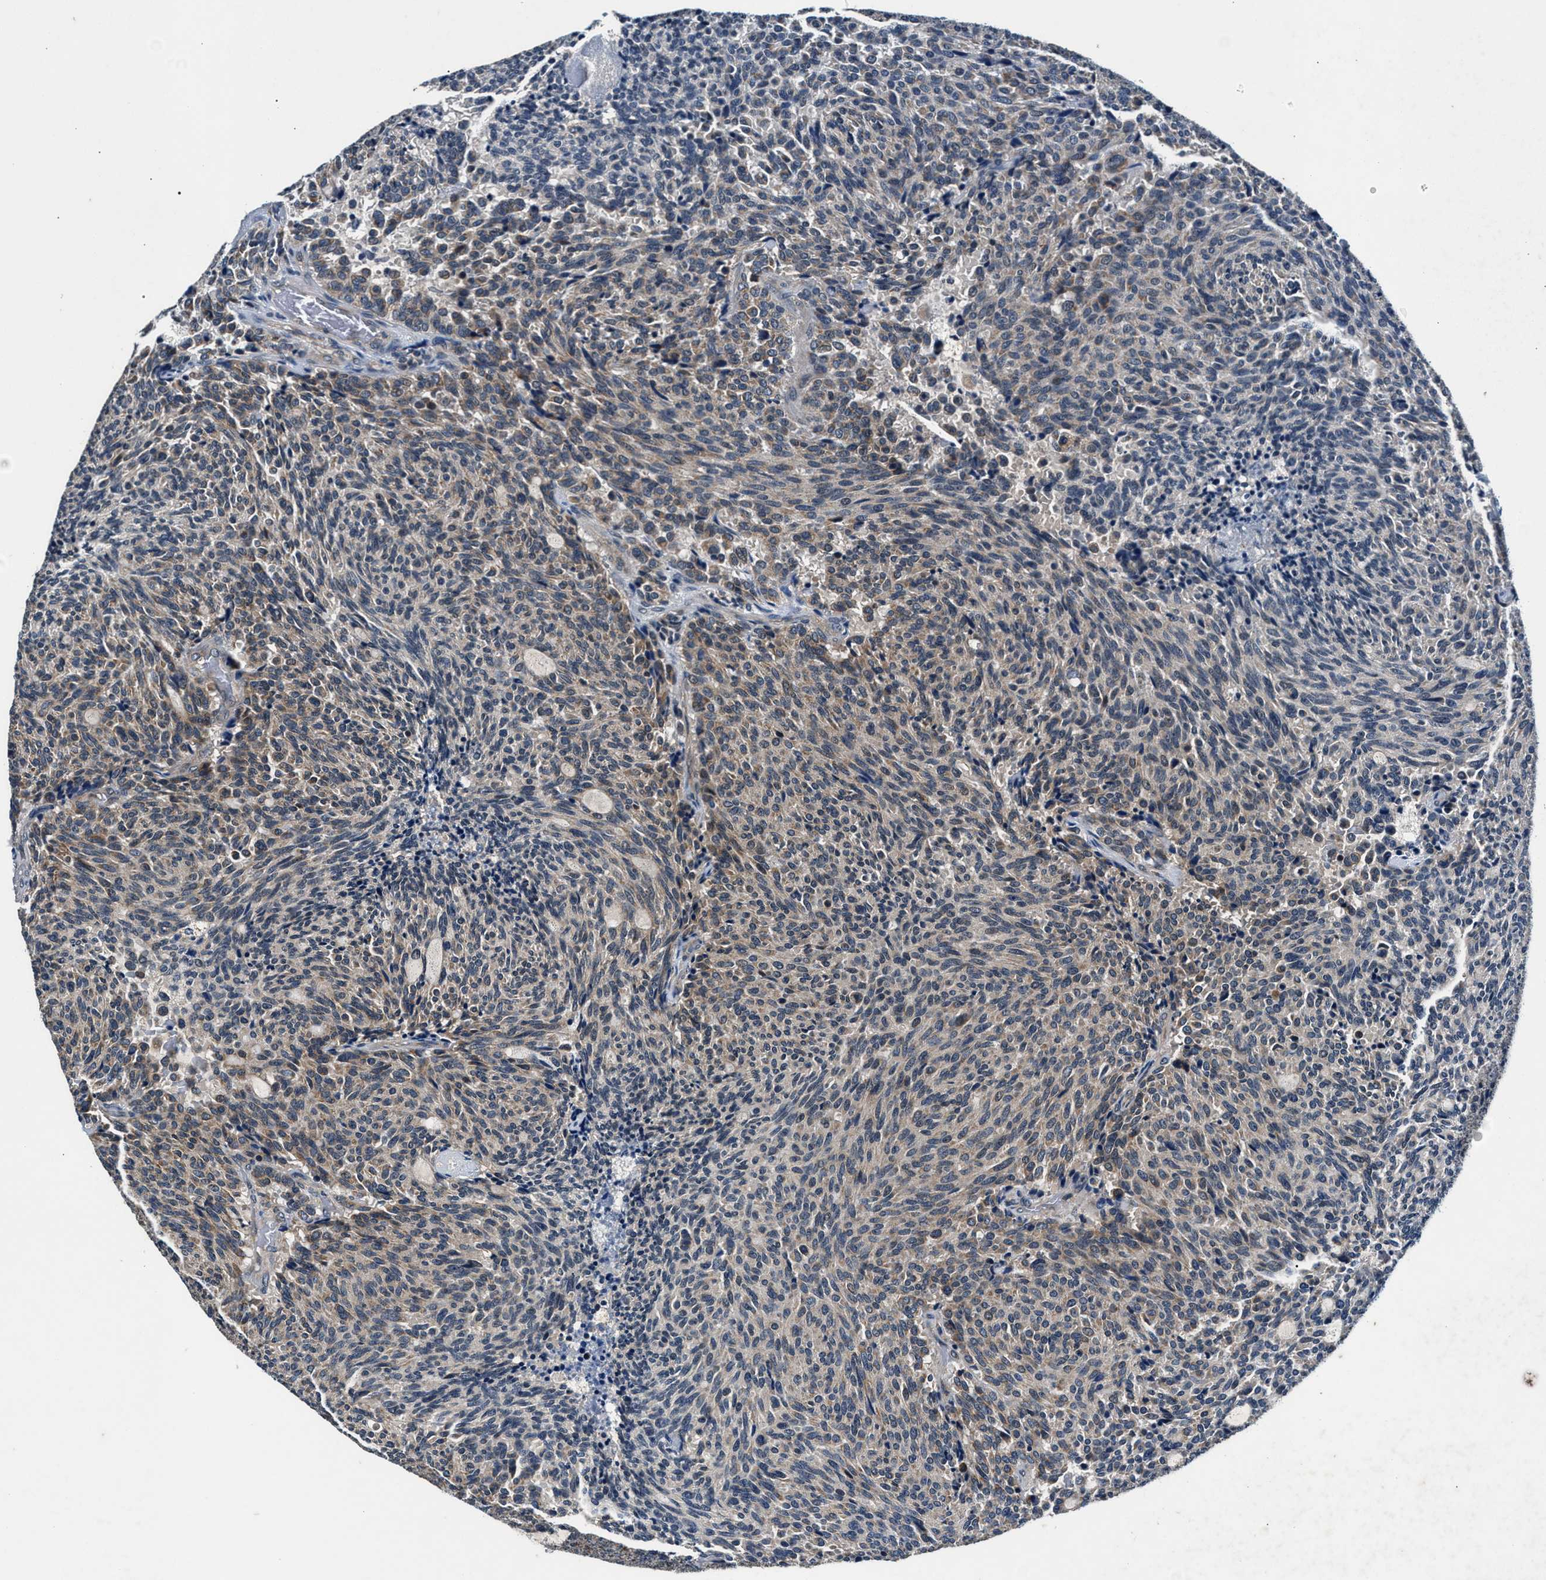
{"staining": {"intensity": "moderate", "quantity": "25%-75%", "location": "cytoplasmic/membranous"}, "tissue": "carcinoid", "cell_type": "Tumor cells", "image_type": "cancer", "snomed": [{"axis": "morphology", "description": "Carcinoid, malignant, NOS"}, {"axis": "topography", "description": "Pancreas"}], "caption": "Tumor cells exhibit medium levels of moderate cytoplasmic/membranous staining in about 25%-75% of cells in human carcinoid (malignant). Nuclei are stained in blue.", "gene": "IMMT", "patient": {"sex": "female", "age": 54}}